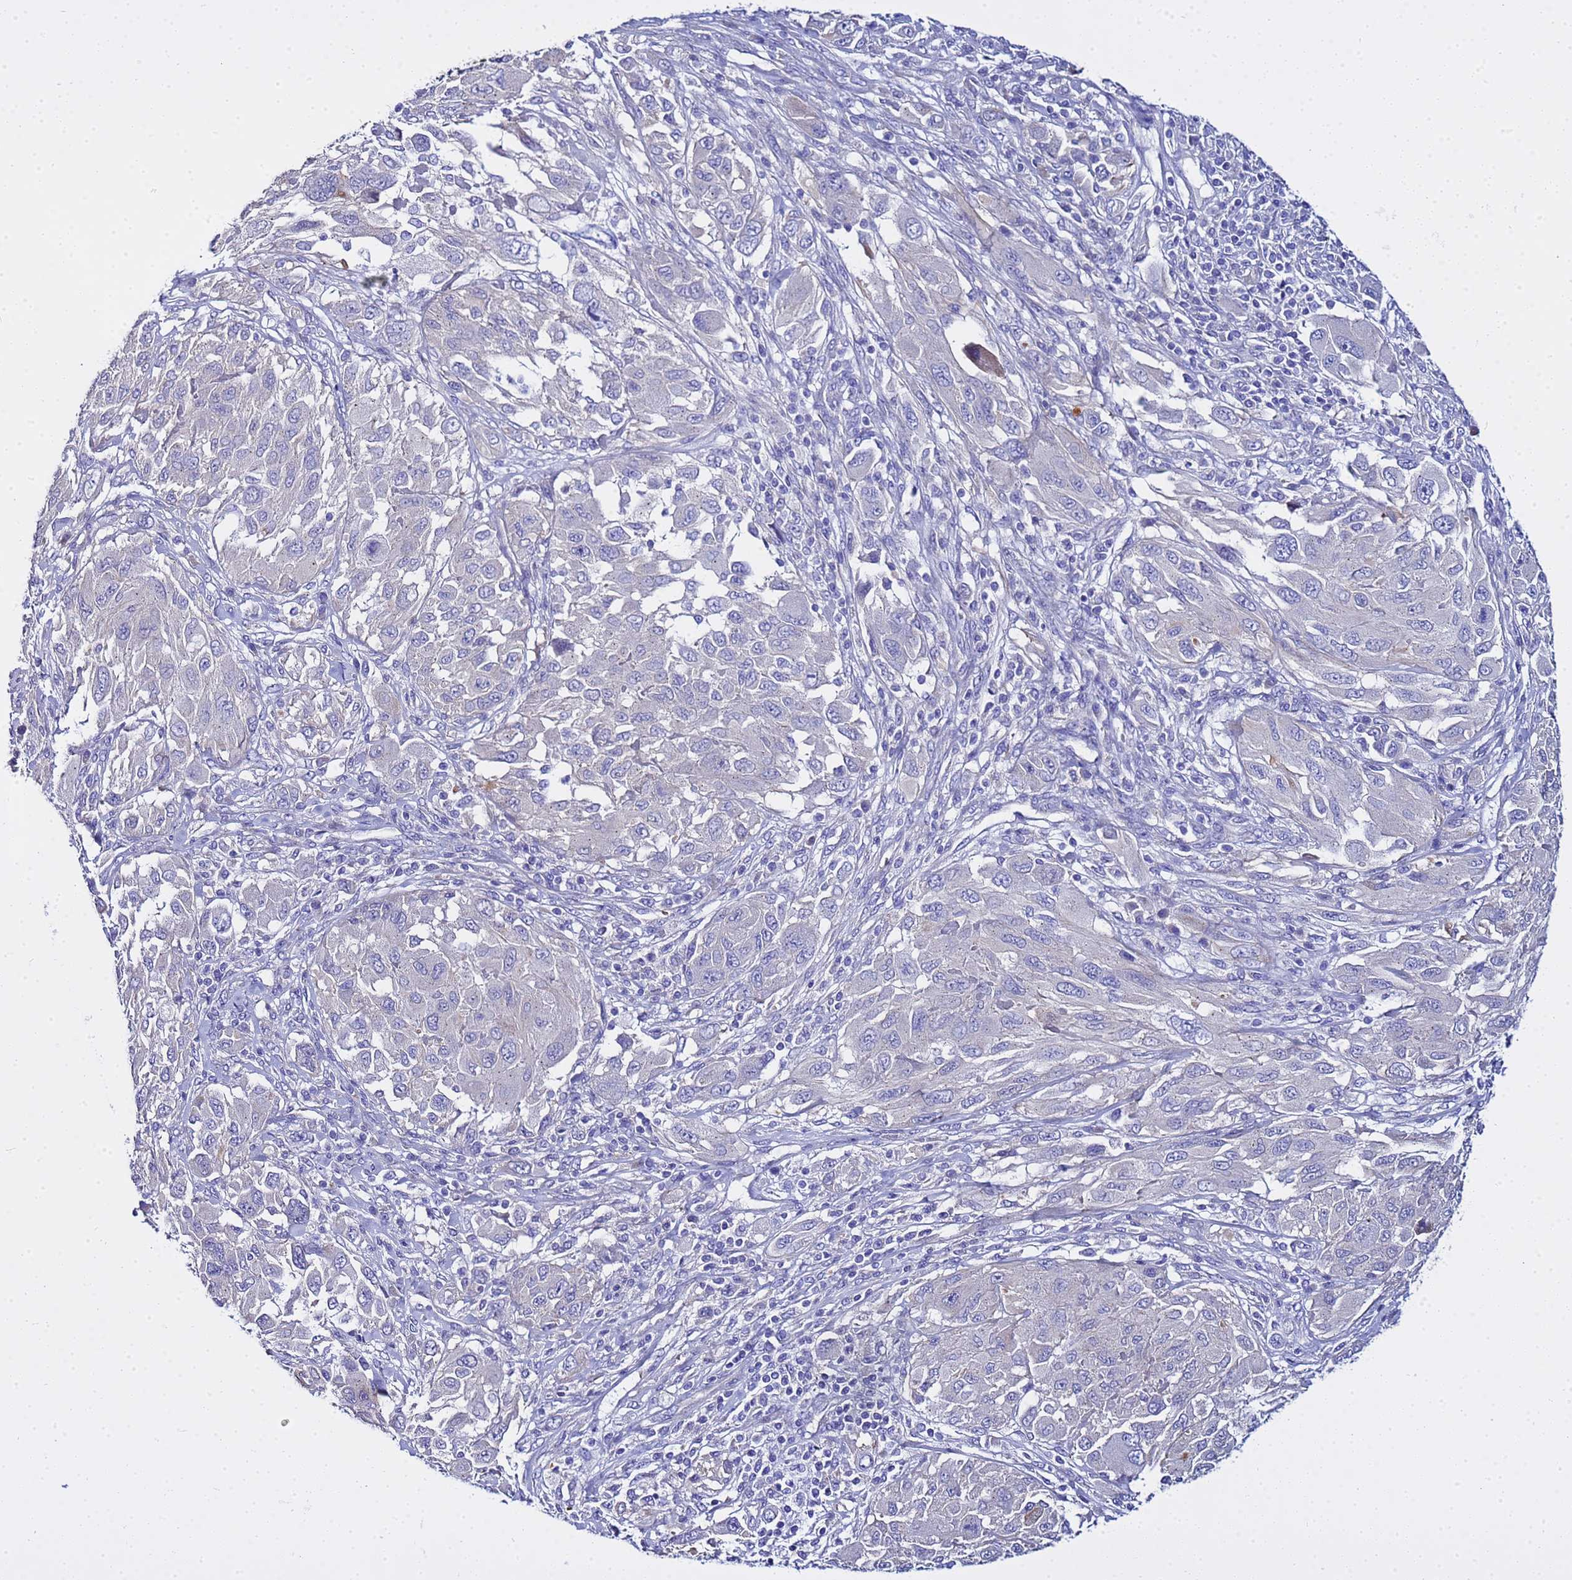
{"staining": {"intensity": "negative", "quantity": "none", "location": "none"}, "tissue": "melanoma", "cell_type": "Tumor cells", "image_type": "cancer", "snomed": [{"axis": "morphology", "description": "Malignant melanoma, NOS"}, {"axis": "topography", "description": "Skin"}], "caption": "Tumor cells are negative for protein expression in human melanoma.", "gene": "USP18", "patient": {"sex": "female", "age": 91}}